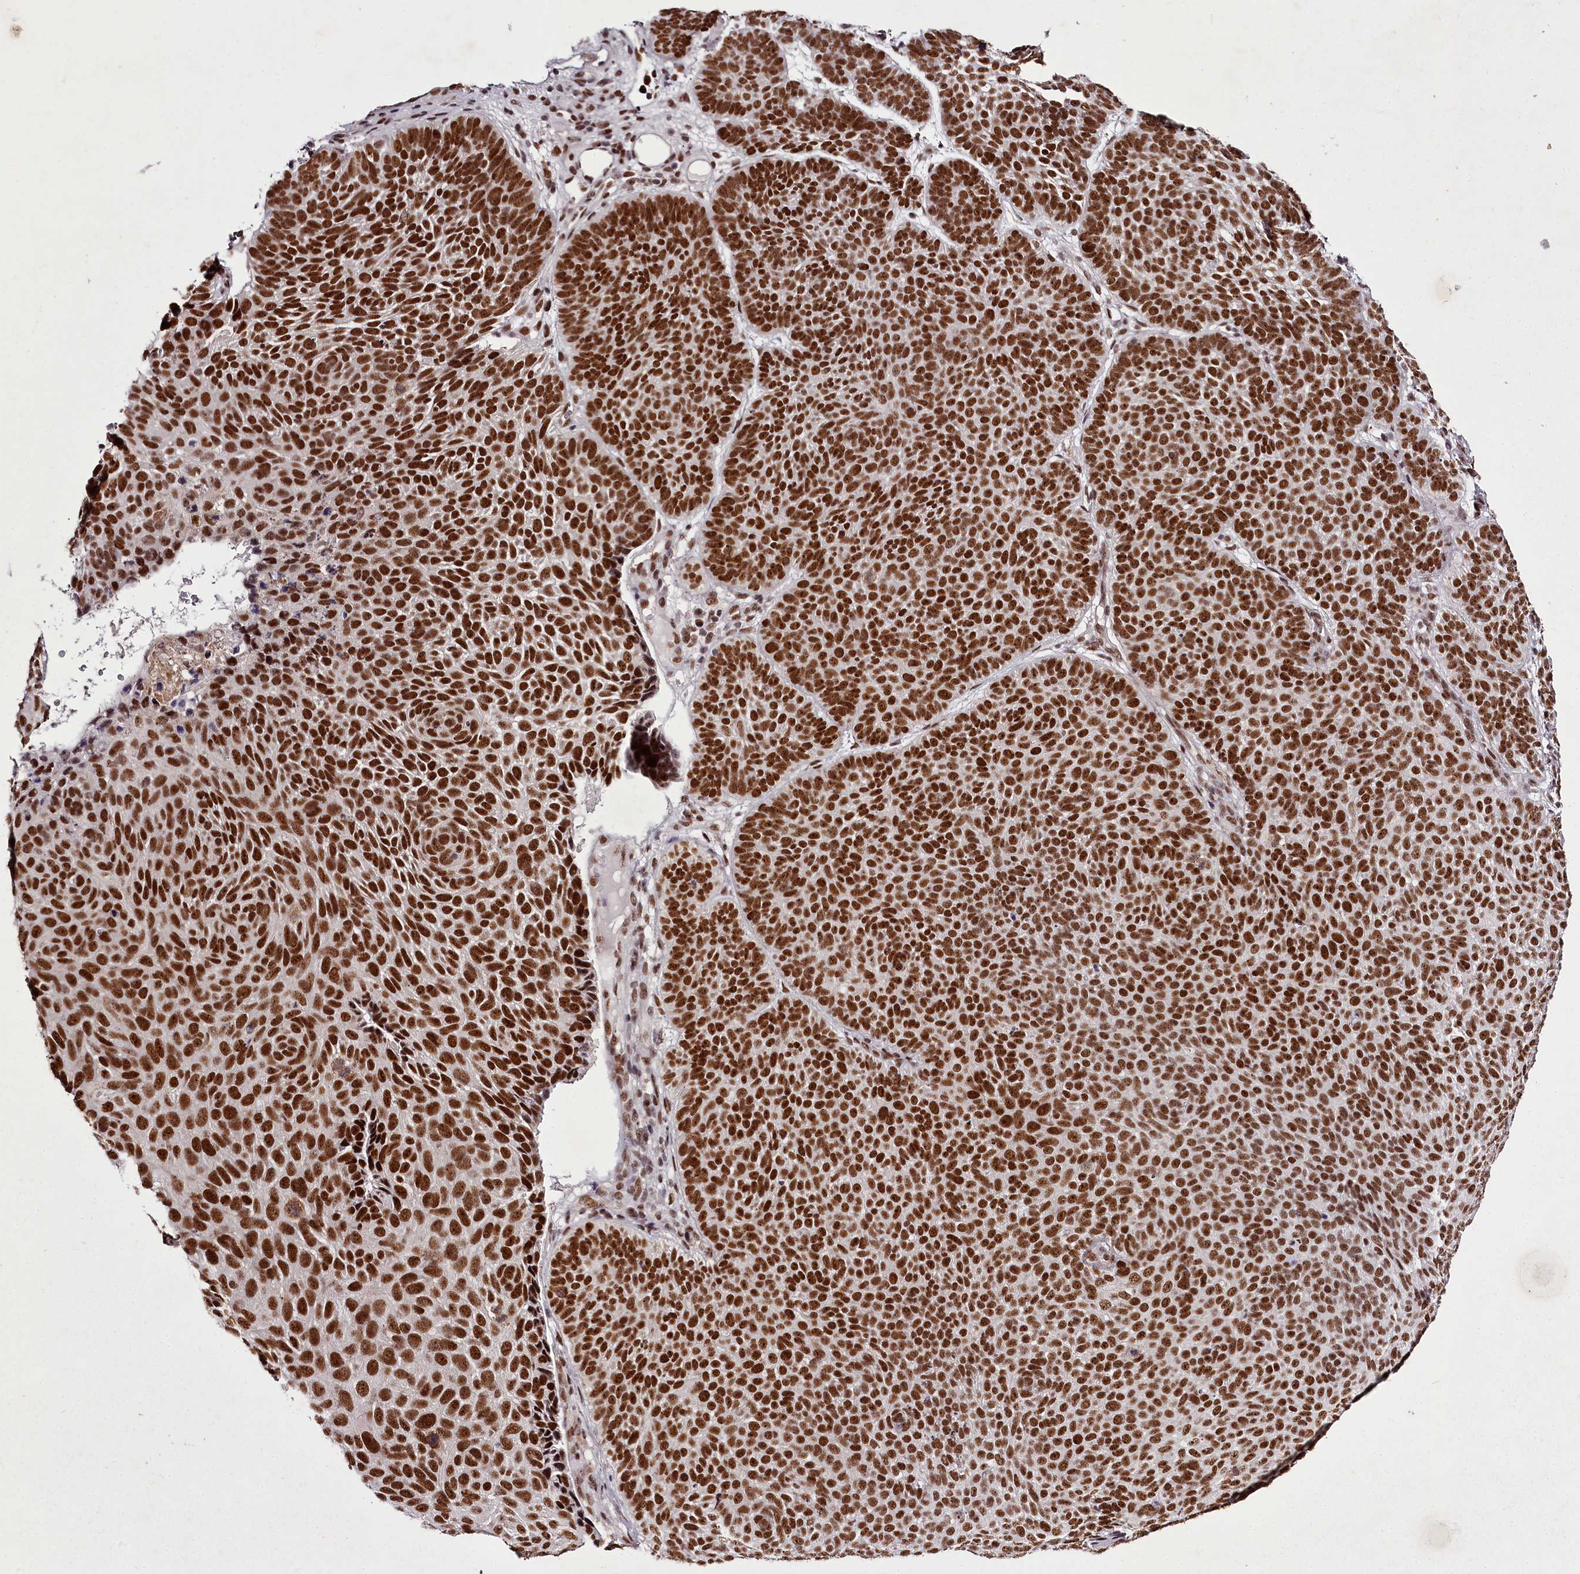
{"staining": {"intensity": "strong", "quantity": ">75%", "location": "nuclear"}, "tissue": "skin cancer", "cell_type": "Tumor cells", "image_type": "cancer", "snomed": [{"axis": "morphology", "description": "Basal cell carcinoma"}, {"axis": "topography", "description": "Skin"}], "caption": "The photomicrograph reveals staining of basal cell carcinoma (skin), revealing strong nuclear protein staining (brown color) within tumor cells. The protein is stained brown, and the nuclei are stained in blue (DAB IHC with brightfield microscopy, high magnification).", "gene": "PSPC1", "patient": {"sex": "male", "age": 85}}